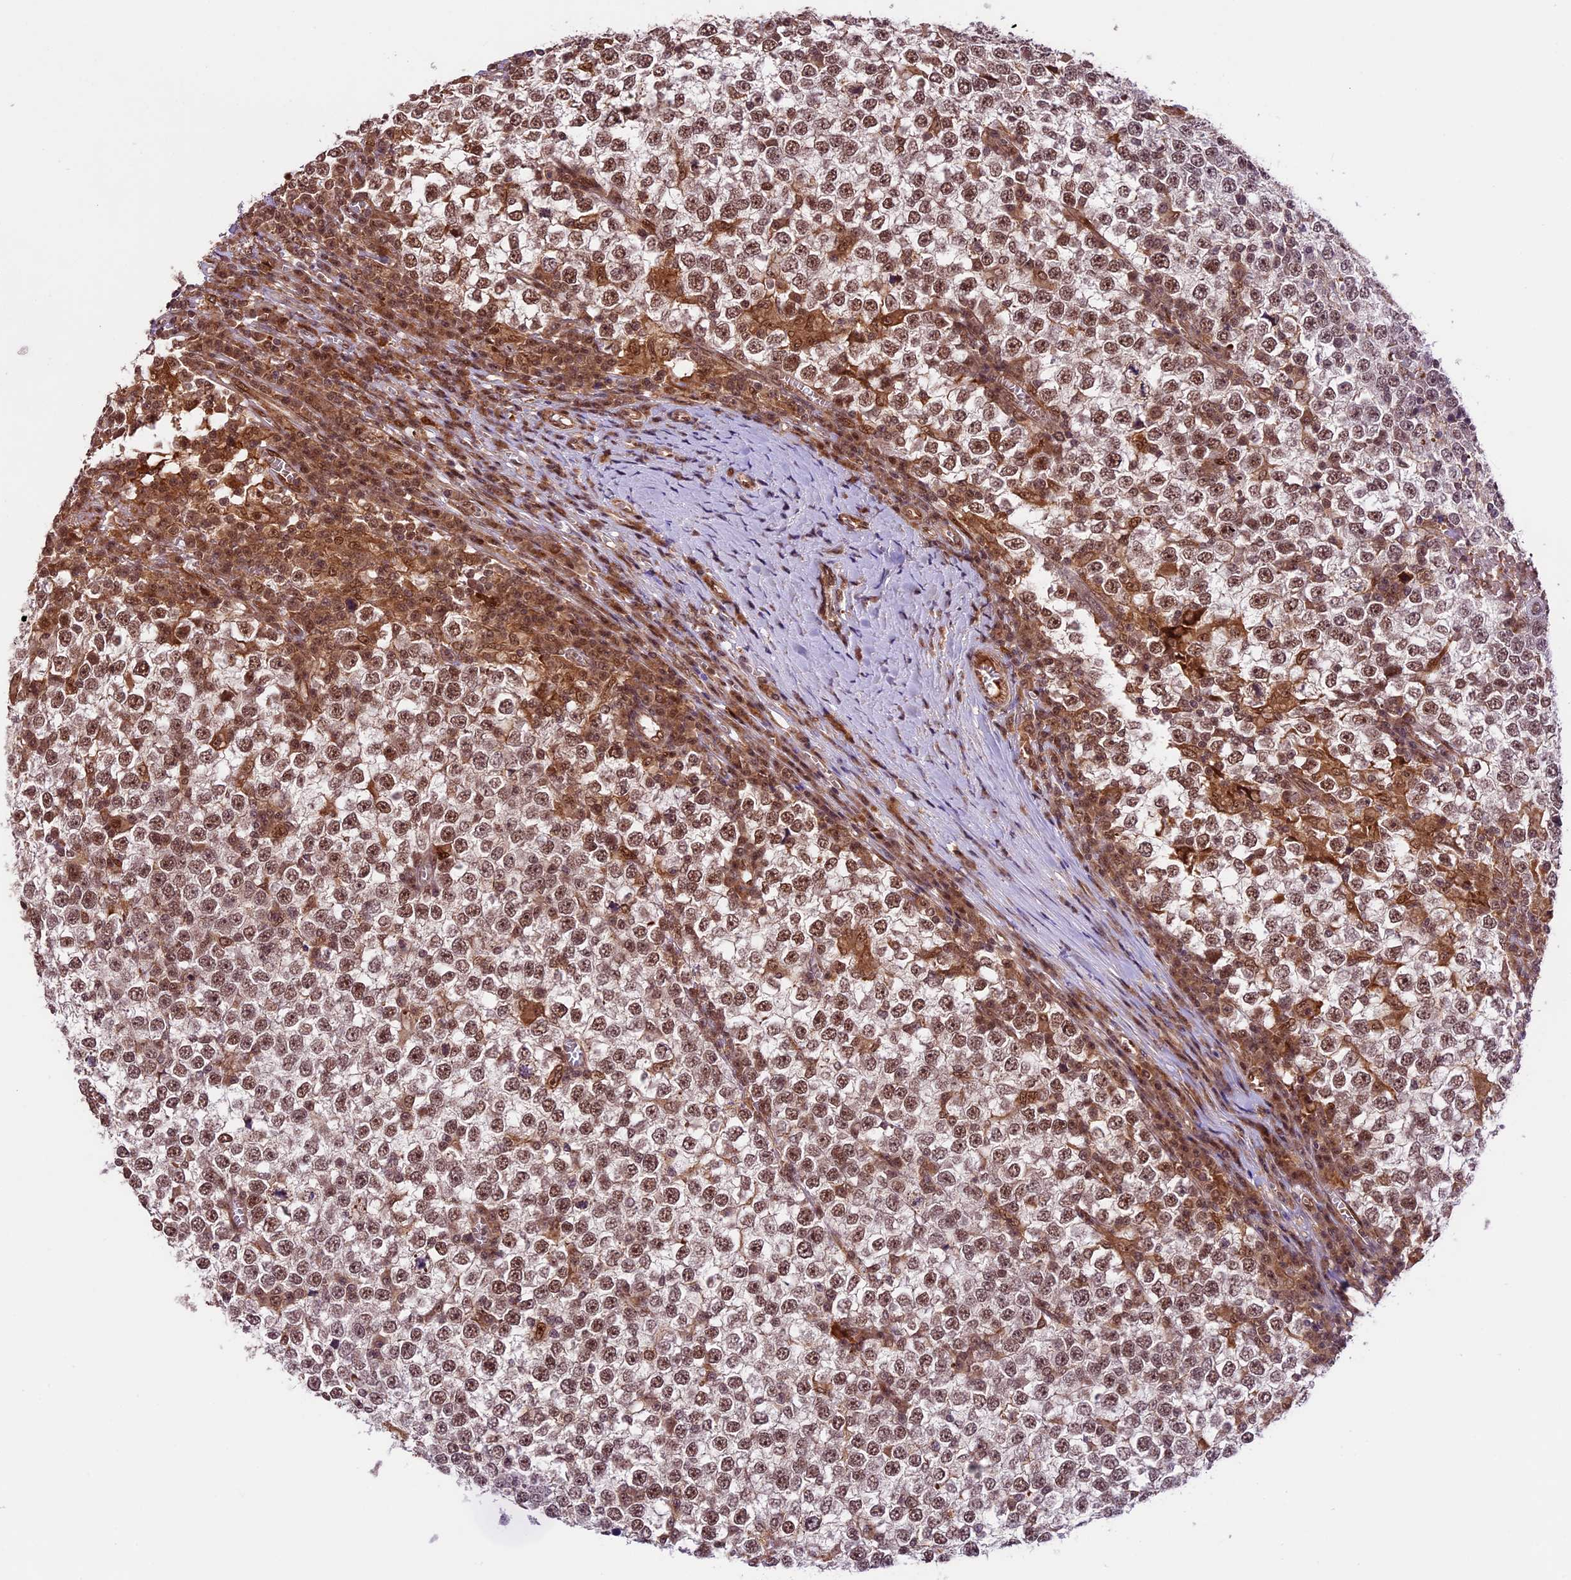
{"staining": {"intensity": "moderate", "quantity": ">75%", "location": "nuclear"}, "tissue": "testis cancer", "cell_type": "Tumor cells", "image_type": "cancer", "snomed": [{"axis": "morphology", "description": "Seminoma, NOS"}, {"axis": "topography", "description": "Testis"}], "caption": "An image of testis cancer (seminoma) stained for a protein displays moderate nuclear brown staining in tumor cells.", "gene": "DHX38", "patient": {"sex": "male", "age": 65}}